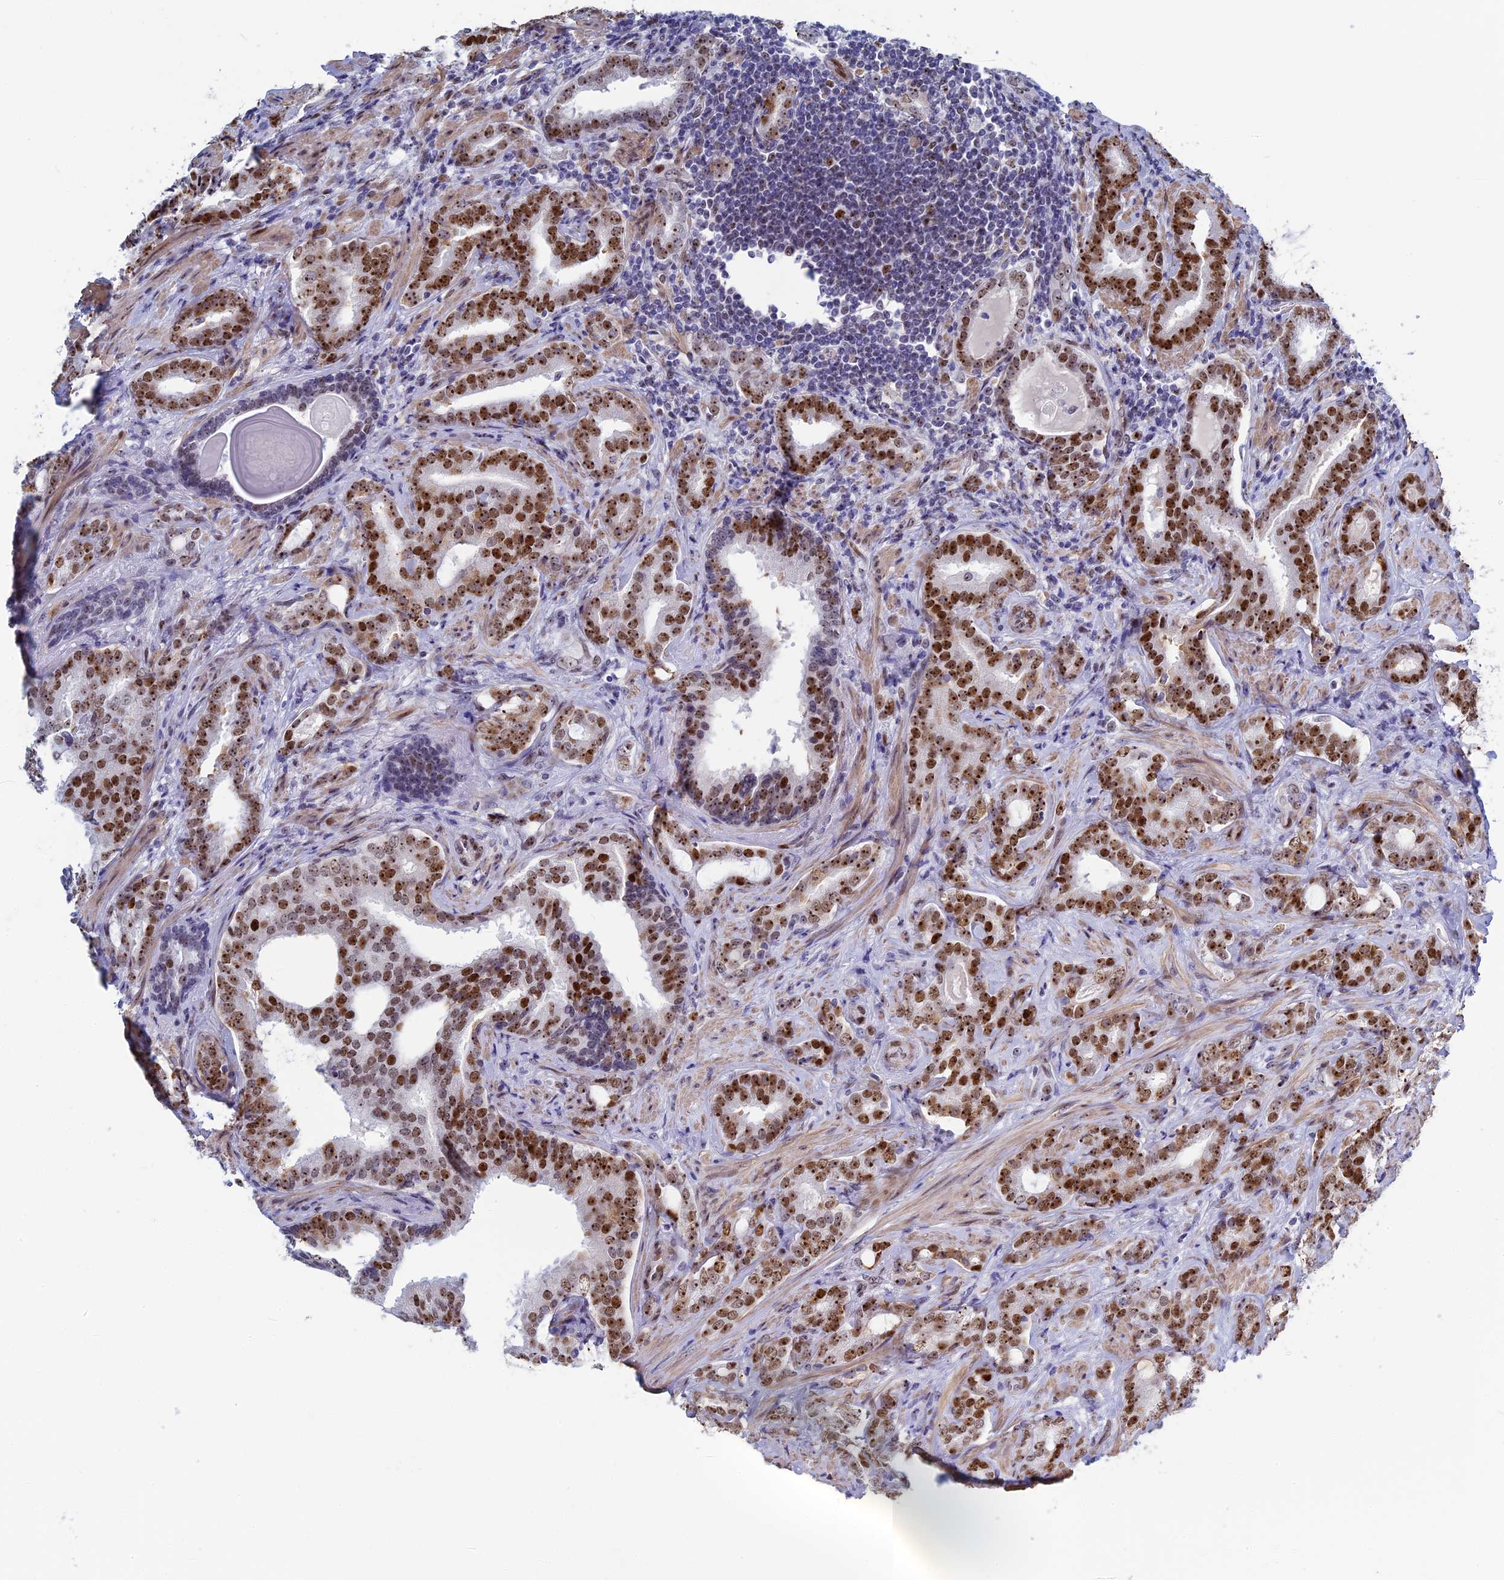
{"staining": {"intensity": "strong", "quantity": ">75%", "location": "nuclear"}, "tissue": "prostate cancer", "cell_type": "Tumor cells", "image_type": "cancer", "snomed": [{"axis": "morphology", "description": "Adenocarcinoma, High grade"}, {"axis": "topography", "description": "Prostate"}], "caption": "Protein staining reveals strong nuclear staining in approximately >75% of tumor cells in adenocarcinoma (high-grade) (prostate). Immunohistochemistry stains the protein in brown and the nuclei are stained blue.", "gene": "CCDC86", "patient": {"sex": "male", "age": 63}}